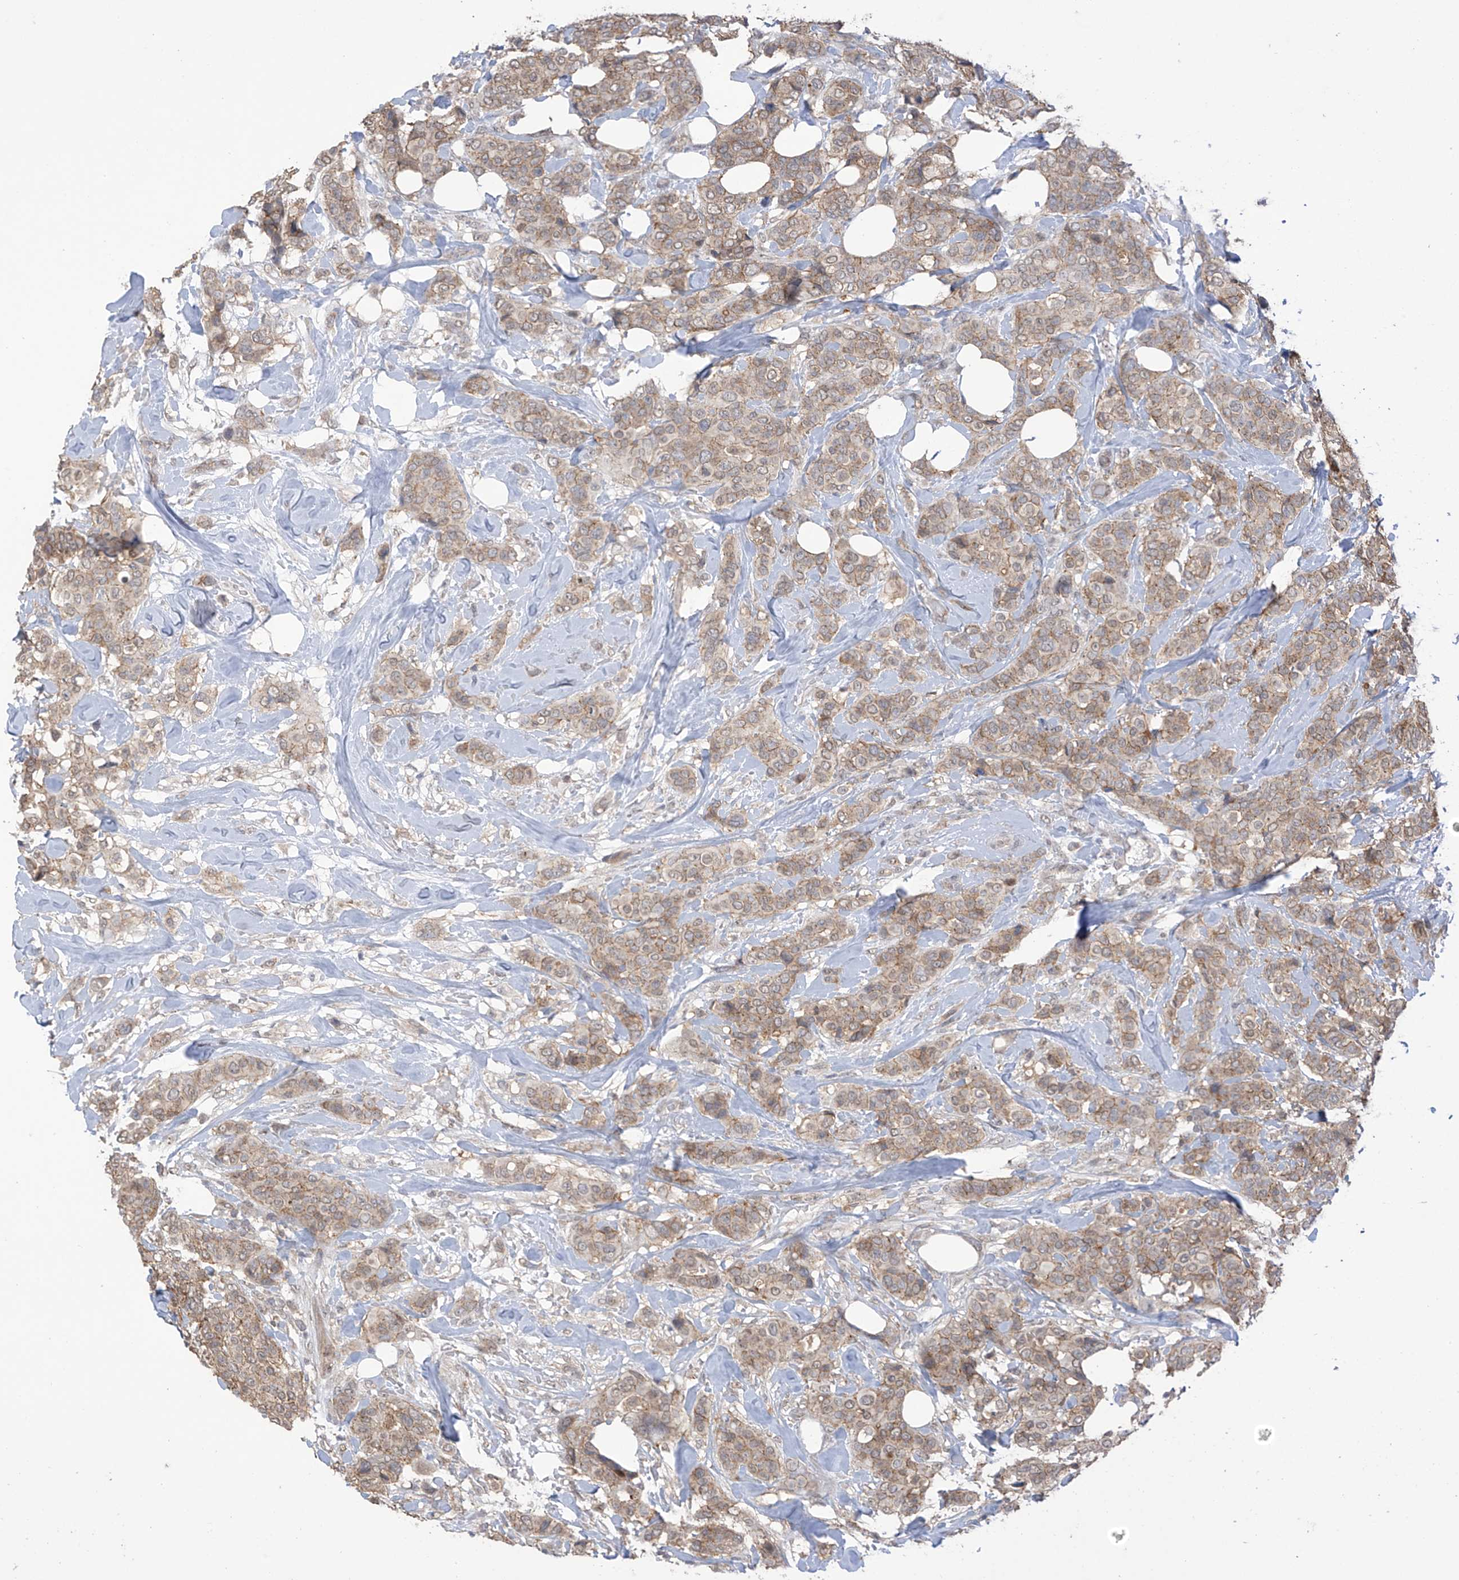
{"staining": {"intensity": "moderate", "quantity": "25%-75%", "location": "cytoplasmic/membranous,nuclear"}, "tissue": "breast cancer", "cell_type": "Tumor cells", "image_type": "cancer", "snomed": [{"axis": "morphology", "description": "Lobular carcinoma"}, {"axis": "topography", "description": "Breast"}], "caption": "The image reveals immunohistochemical staining of lobular carcinoma (breast). There is moderate cytoplasmic/membranous and nuclear staining is identified in approximately 25%-75% of tumor cells. (DAB = brown stain, brightfield microscopy at high magnification).", "gene": "KIAA1522", "patient": {"sex": "female", "age": 51}}